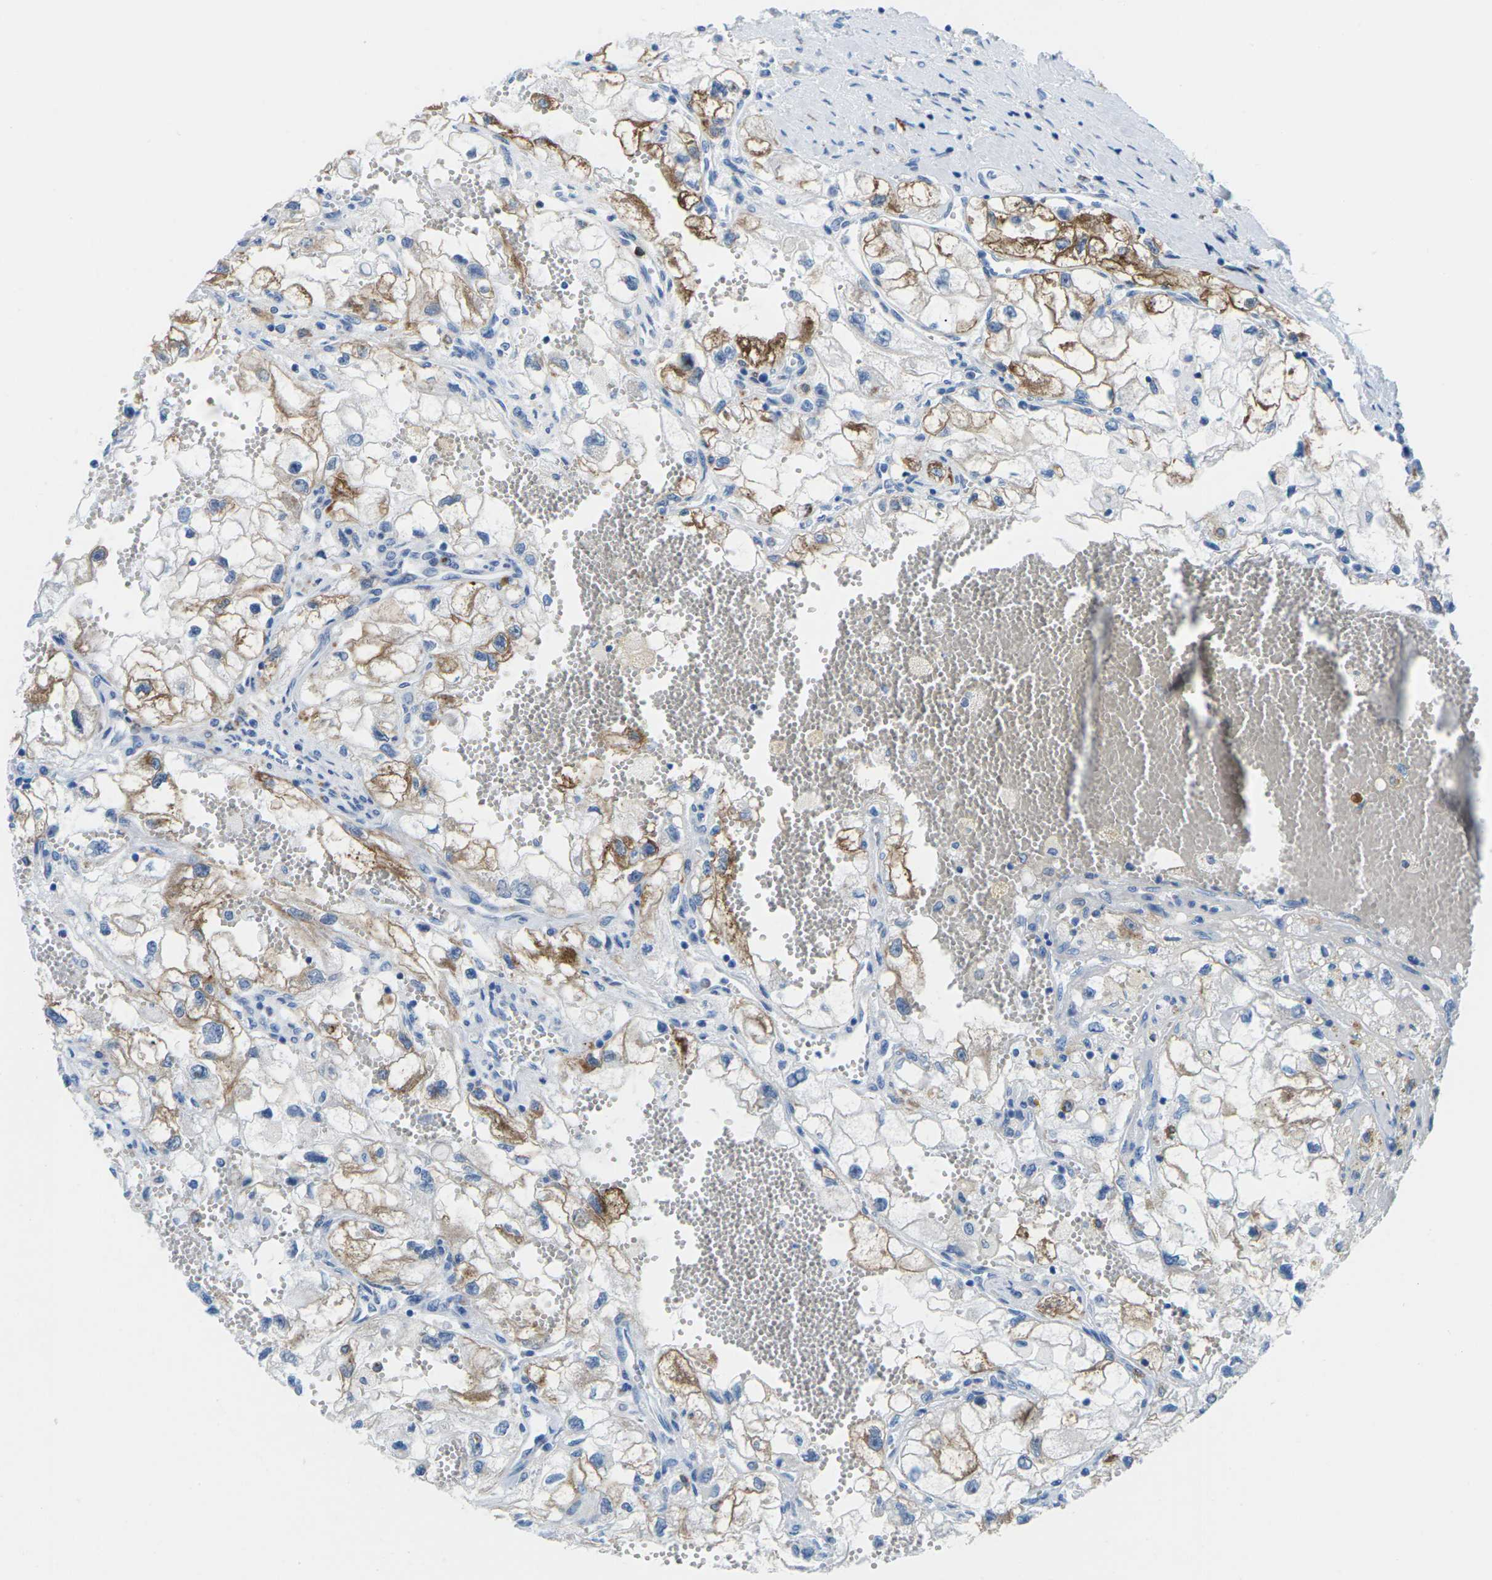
{"staining": {"intensity": "moderate", "quantity": "25%-75%", "location": "cytoplasmic/membranous"}, "tissue": "renal cancer", "cell_type": "Tumor cells", "image_type": "cancer", "snomed": [{"axis": "morphology", "description": "Adenocarcinoma, NOS"}, {"axis": "topography", "description": "Kidney"}], "caption": "This is a photomicrograph of immunohistochemistry staining of renal cancer, which shows moderate staining in the cytoplasmic/membranous of tumor cells.", "gene": "SYNGR2", "patient": {"sex": "female", "age": 70}}